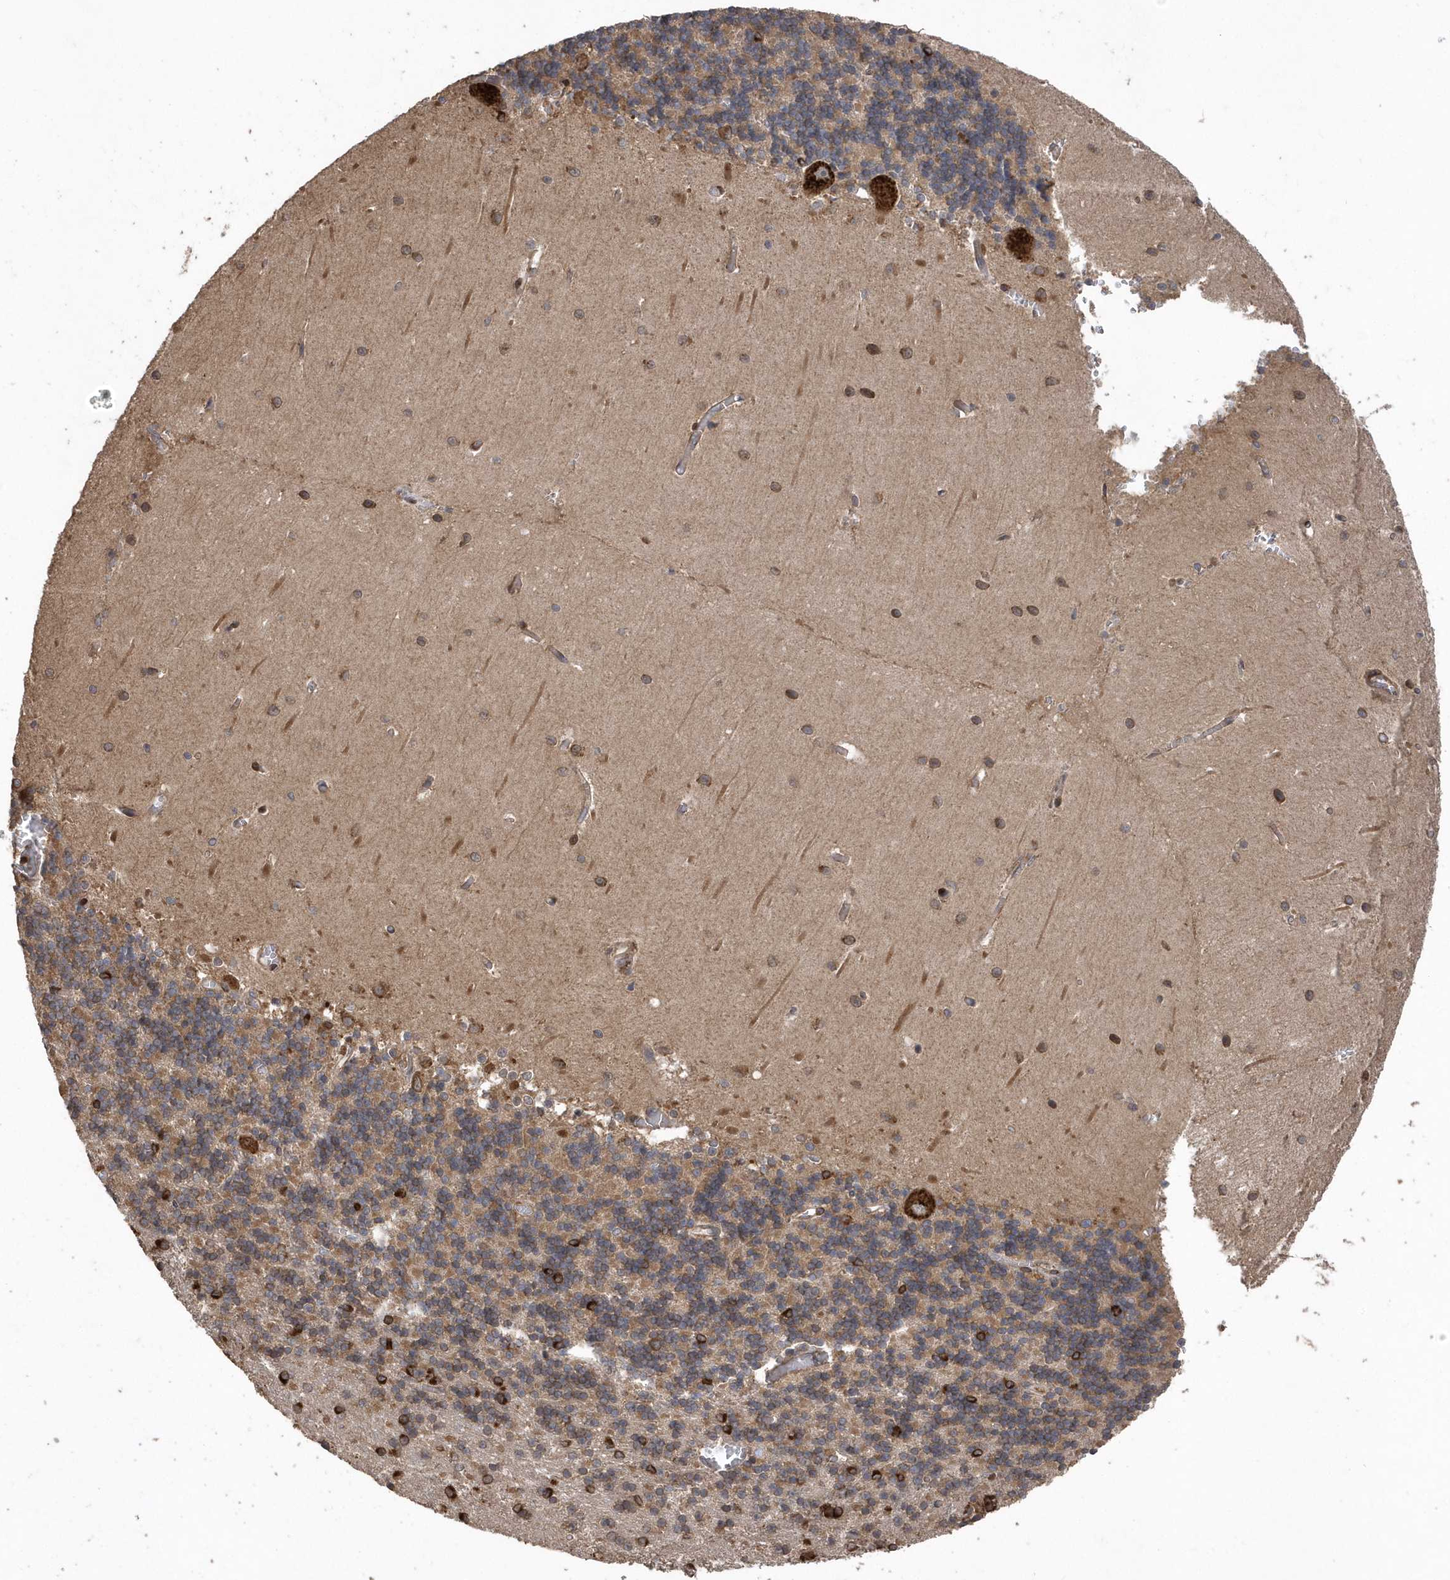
{"staining": {"intensity": "moderate", "quantity": "25%-75%", "location": "cytoplasmic/membranous"}, "tissue": "cerebellum", "cell_type": "Cells in granular layer", "image_type": "normal", "snomed": [{"axis": "morphology", "description": "Normal tissue, NOS"}, {"axis": "topography", "description": "Cerebellum"}], "caption": "IHC photomicrograph of unremarkable cerebellum: cerebellum stained using immunohistochemistry reveals medium levels of moderate protein expression localized specifically in the cytoplasmic/membranous of cells in granular layer, appearing as a cytoplasmic/membranous brown color.", "gene": "WASHC5", "patient": {"sex": "male", "age": 37}}